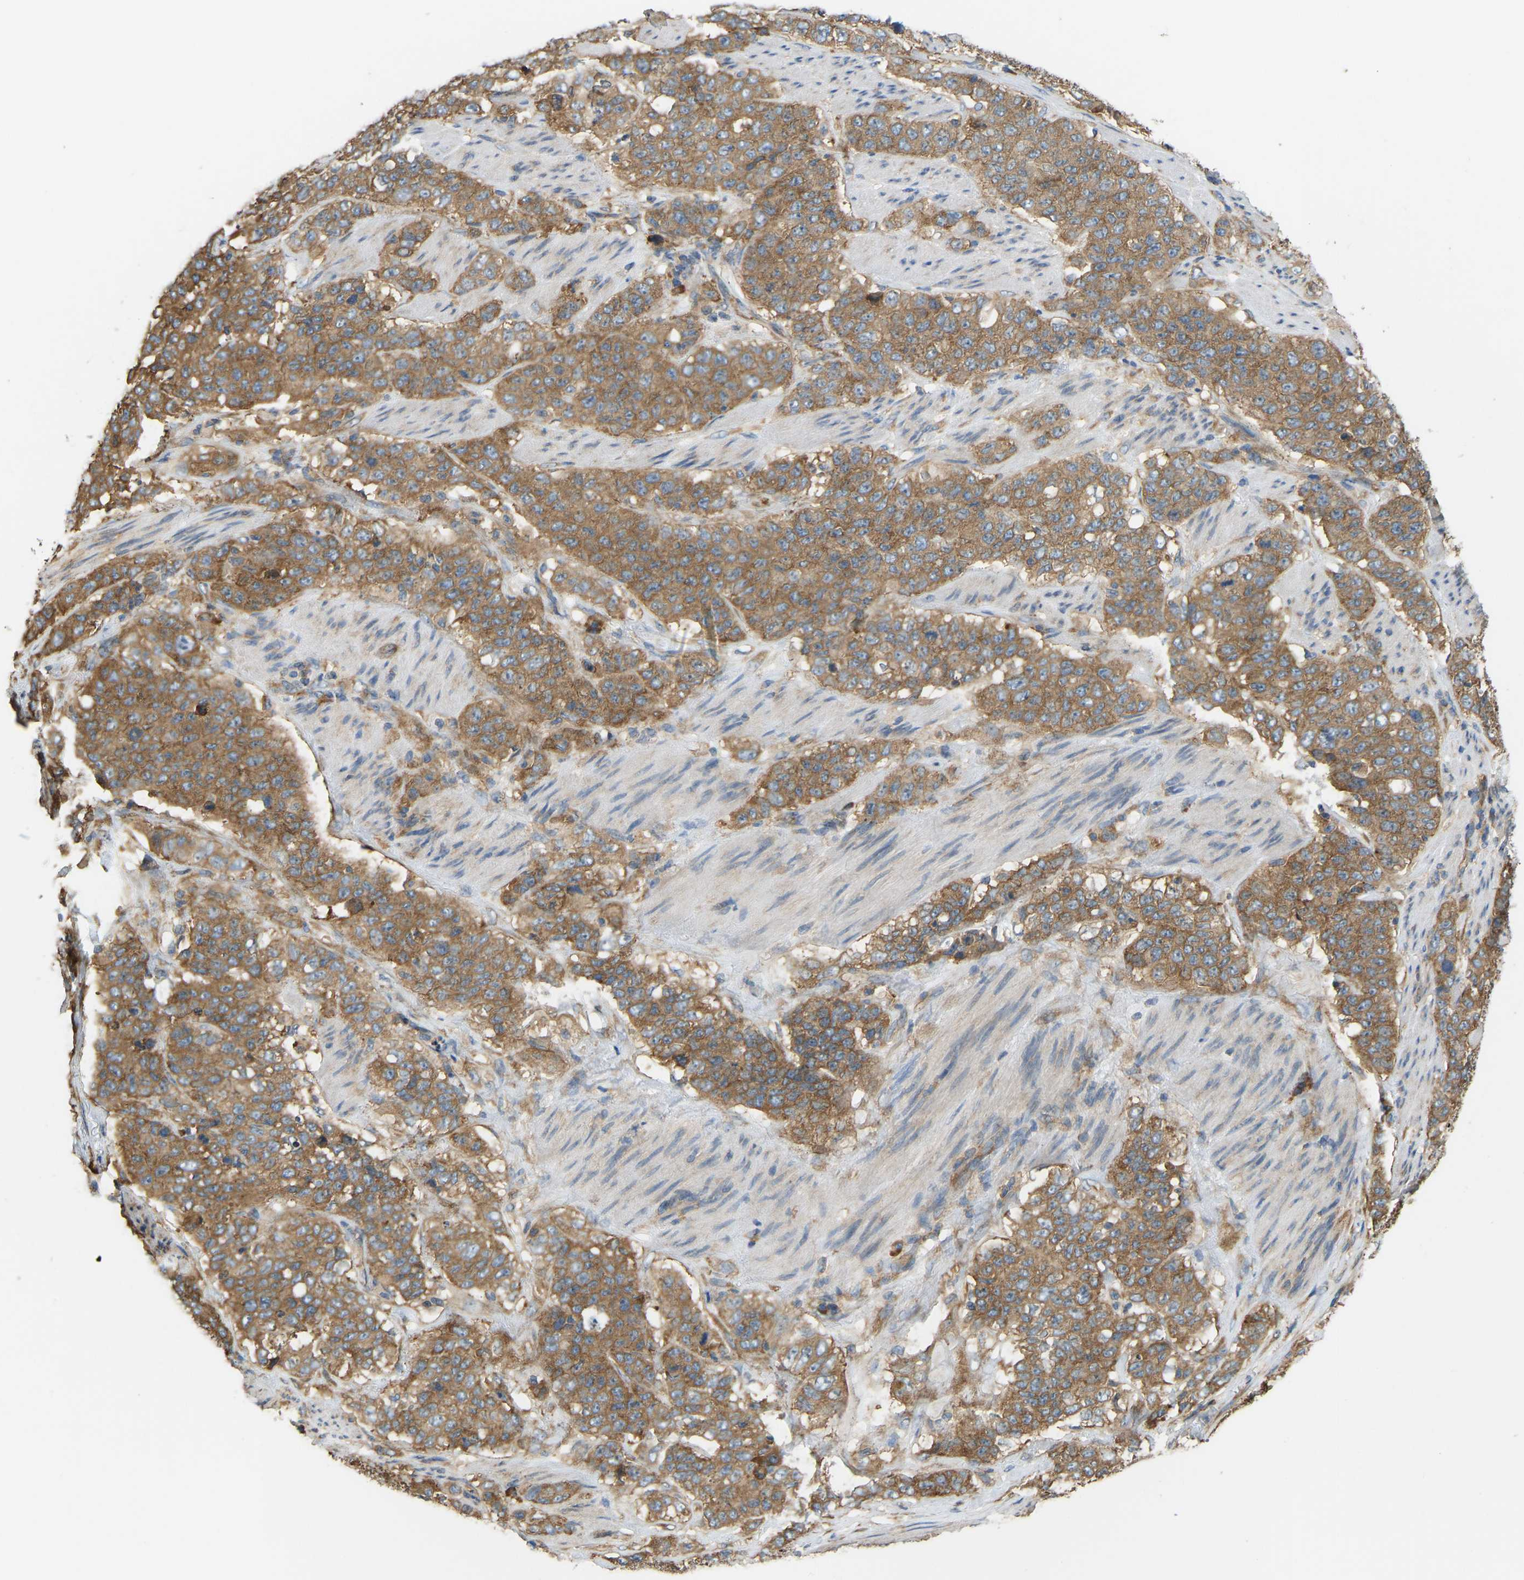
{"staining": {"intensity": "moderate", "quantity": ">75%", "location": "cytoplasmic/membranous"}, "tissue": "stomach cancer", "cell_type": "Tumor cells", "image_type": "cancer", "snomed": [{"axis": "morphology", "description": "Adenocarcinoma, NOS"}, {"axis": "topography", "description": "Stomach"}], "caption": "Immunohistochemistry histopathology image of adenocarcinoma (stomach) stained for a protein (brown), which shows medium levels of moderate cytoplasmic/membranous positivity in approximately >75% of tumor cells.", "gene": "RPS6KB2", "patient": {"sex": "male", "age": 48}}